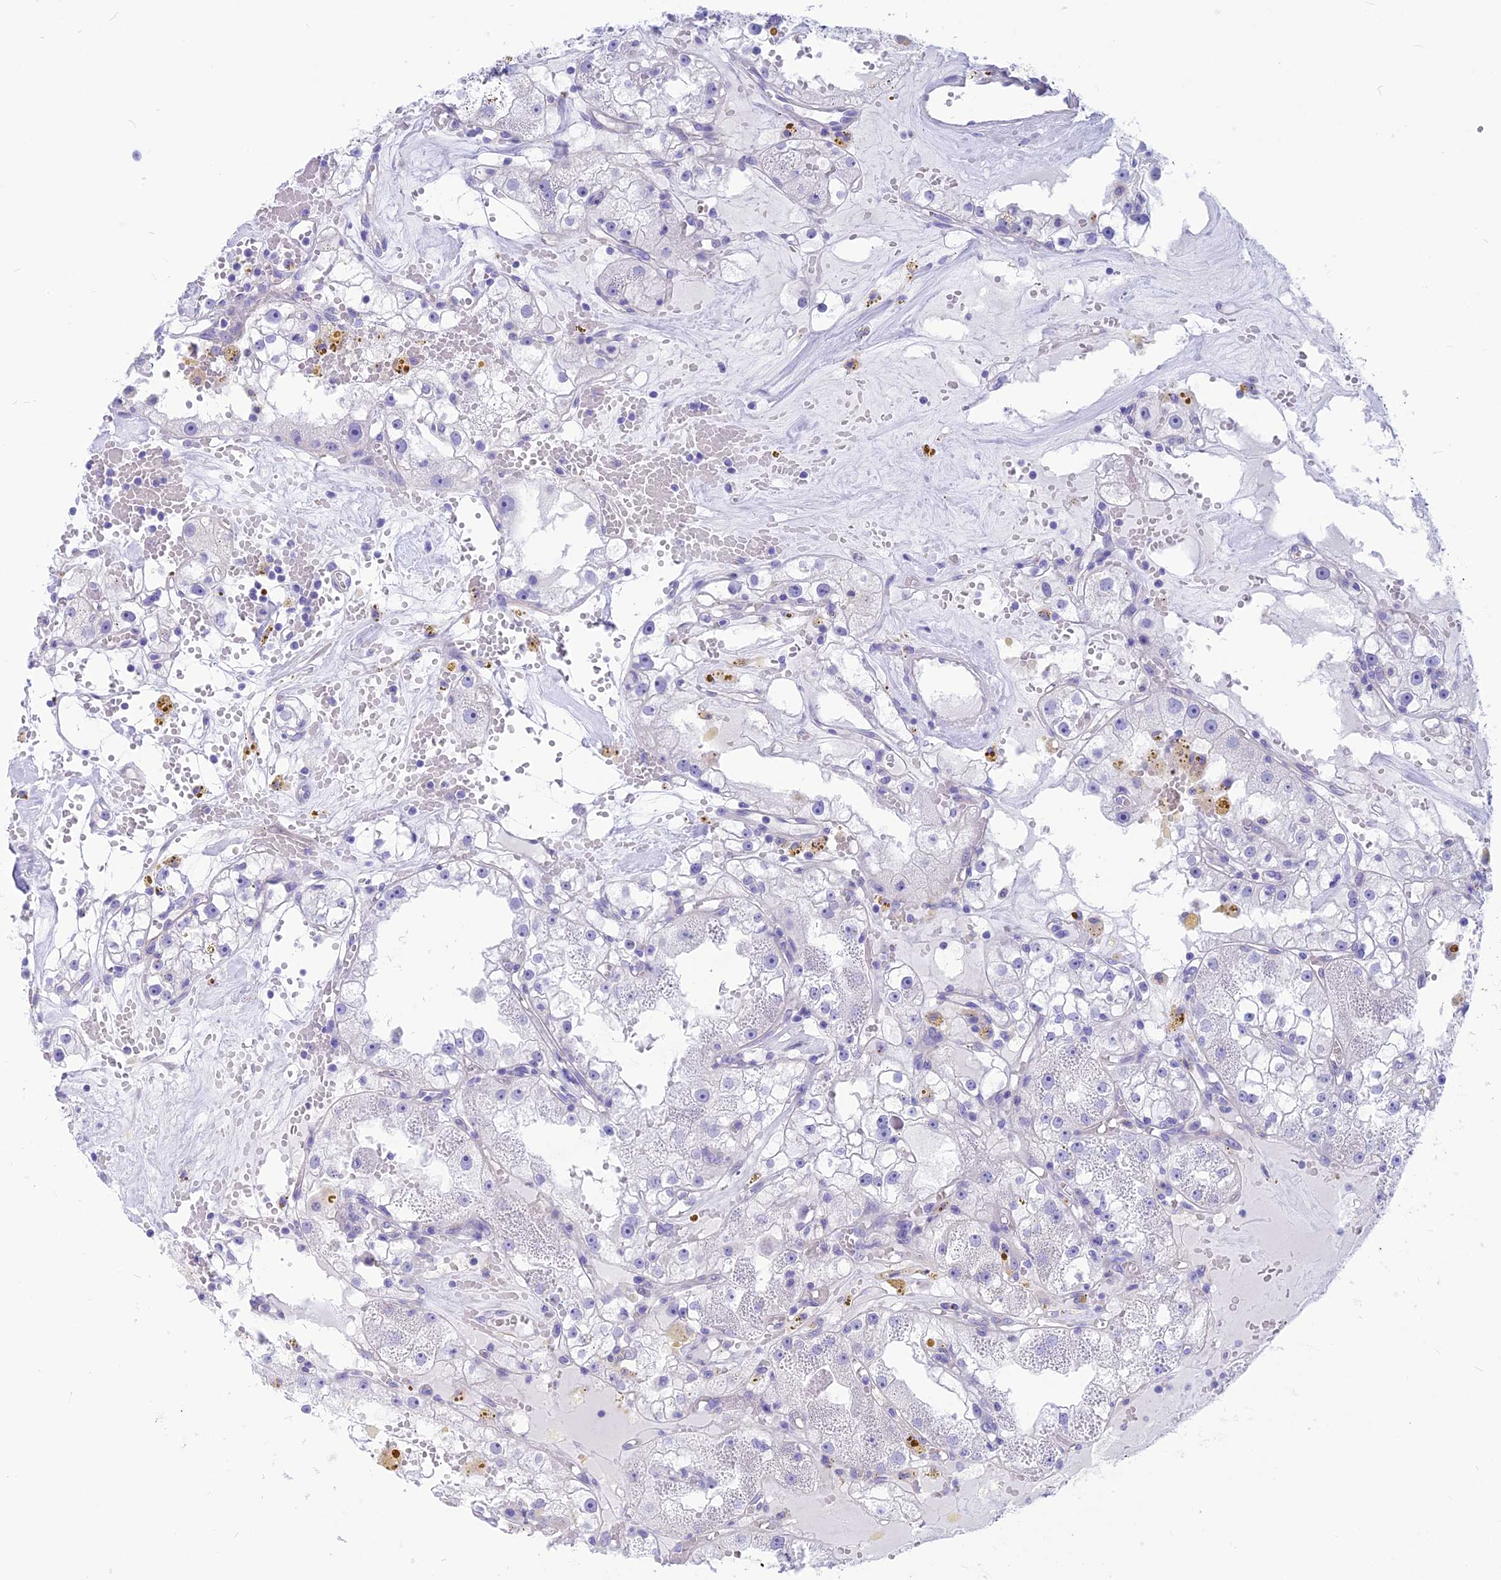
{"staining": {"intensity": "negative", "quantity": "none", "location": "none"}, "tissue": "renal cancer", "cell_type": "Tumor cells", "image_type": "cancer", "snomed": [{"axis": "morphology", "description": "Adenocarcinoma, NOS"}, {"axis": "topography", "description": "Kidney"}], "caption": "The image shows no staining of tumor cells in renal cancer (adenocarcinoma). (Immunohistochemistry, brightfield microscopy, high magnification).", "gene": "GNGT2", "patient": {"sex": "male", "age": 56}}